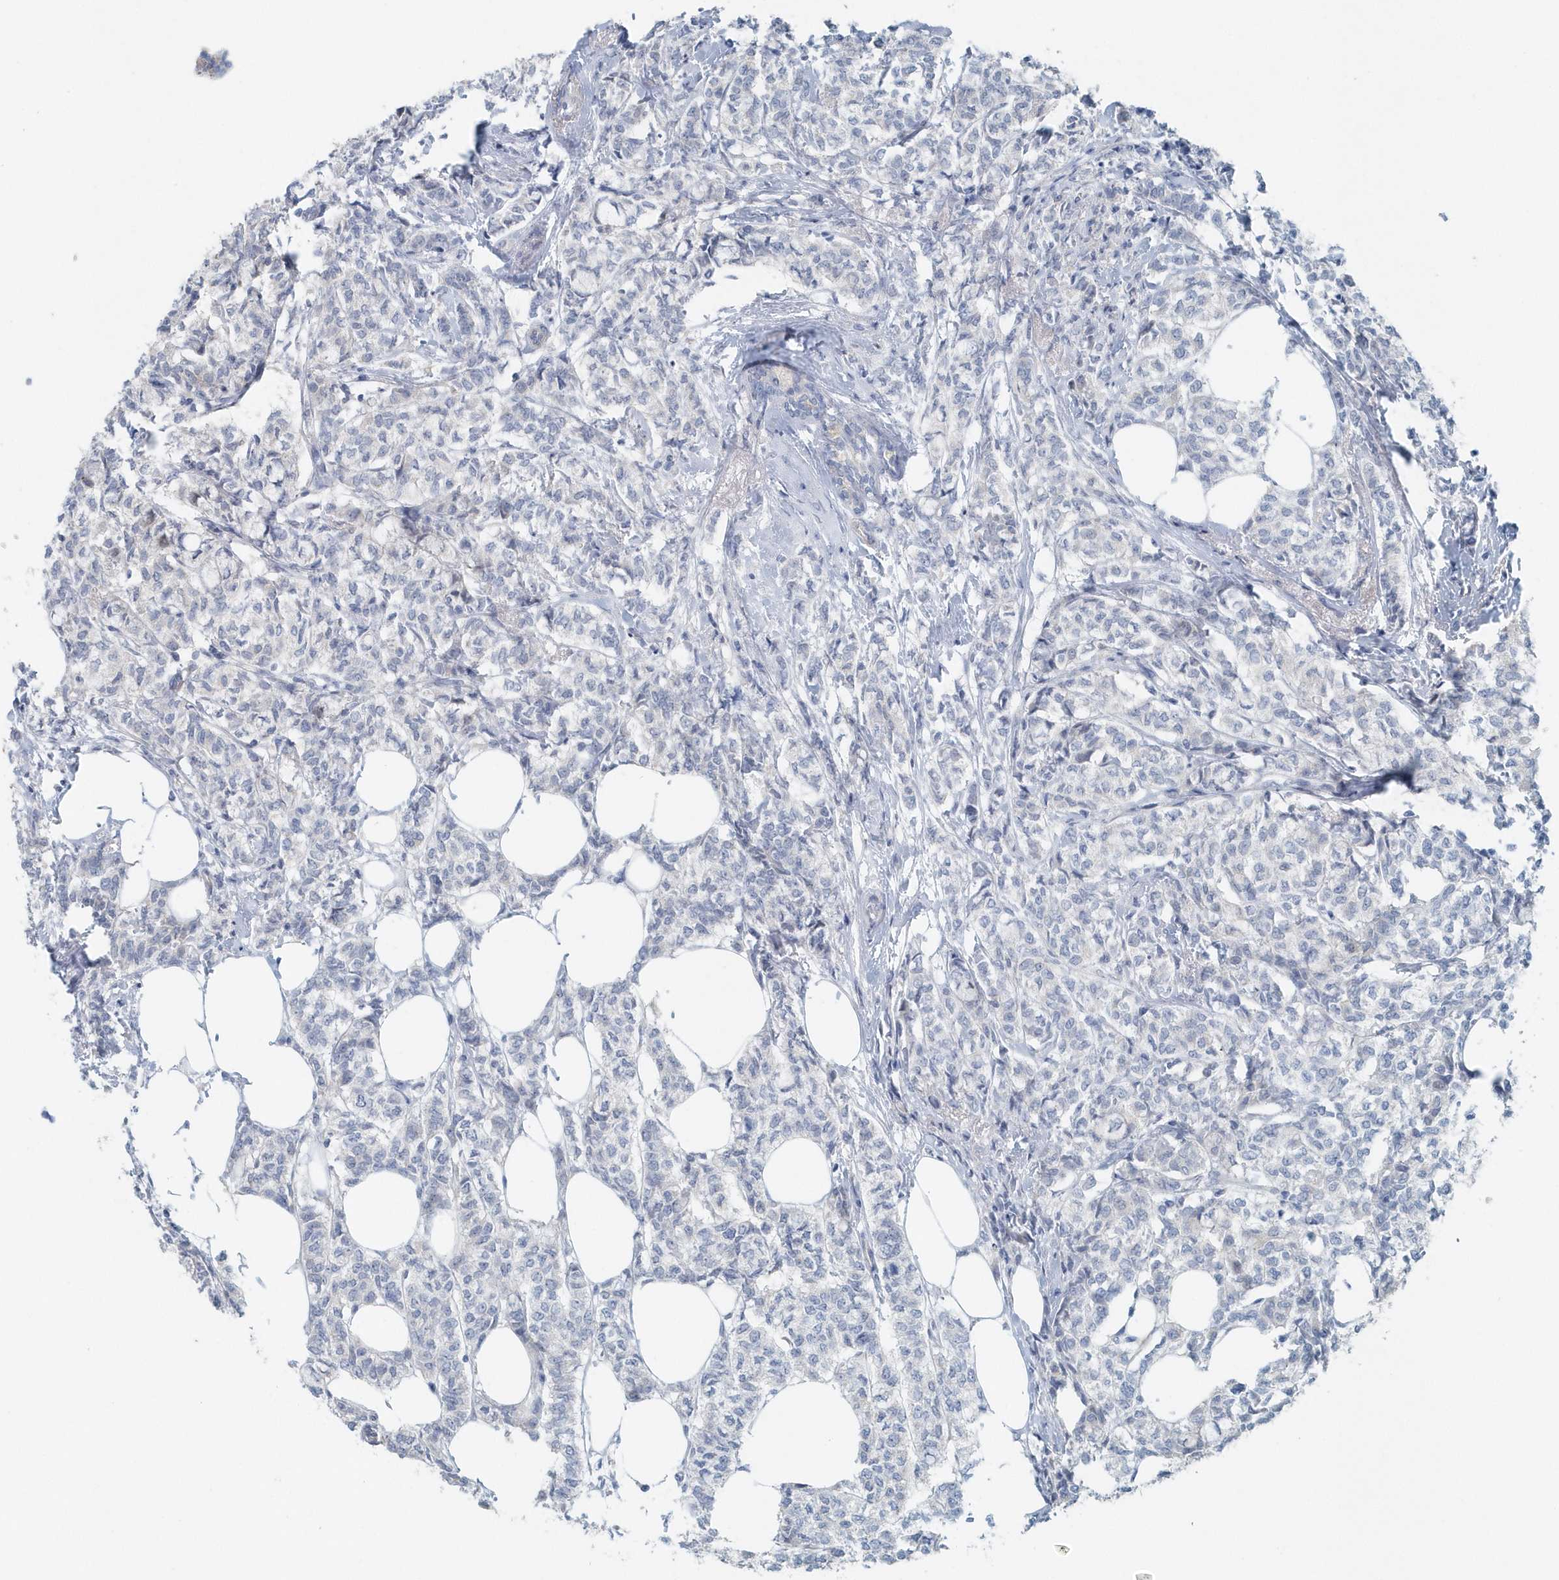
{"staining": {"intensity": "negative", "quantity": "none", "location": "none"}, "tissue": "breast cancer", "cell_type": "Tumor cells", "image_type": "cancer", "snomed": [{"axis": "morphology", "description": "Lobular carcinoma"}, {"axis": "topography", "description": "Breast"}], "caption": "Breast lobular carcinoma stained for a protein using IHC reveals no staining tumor cells.", "gene": "MMUT", "patient": {"sex": "female", "age": 60}}